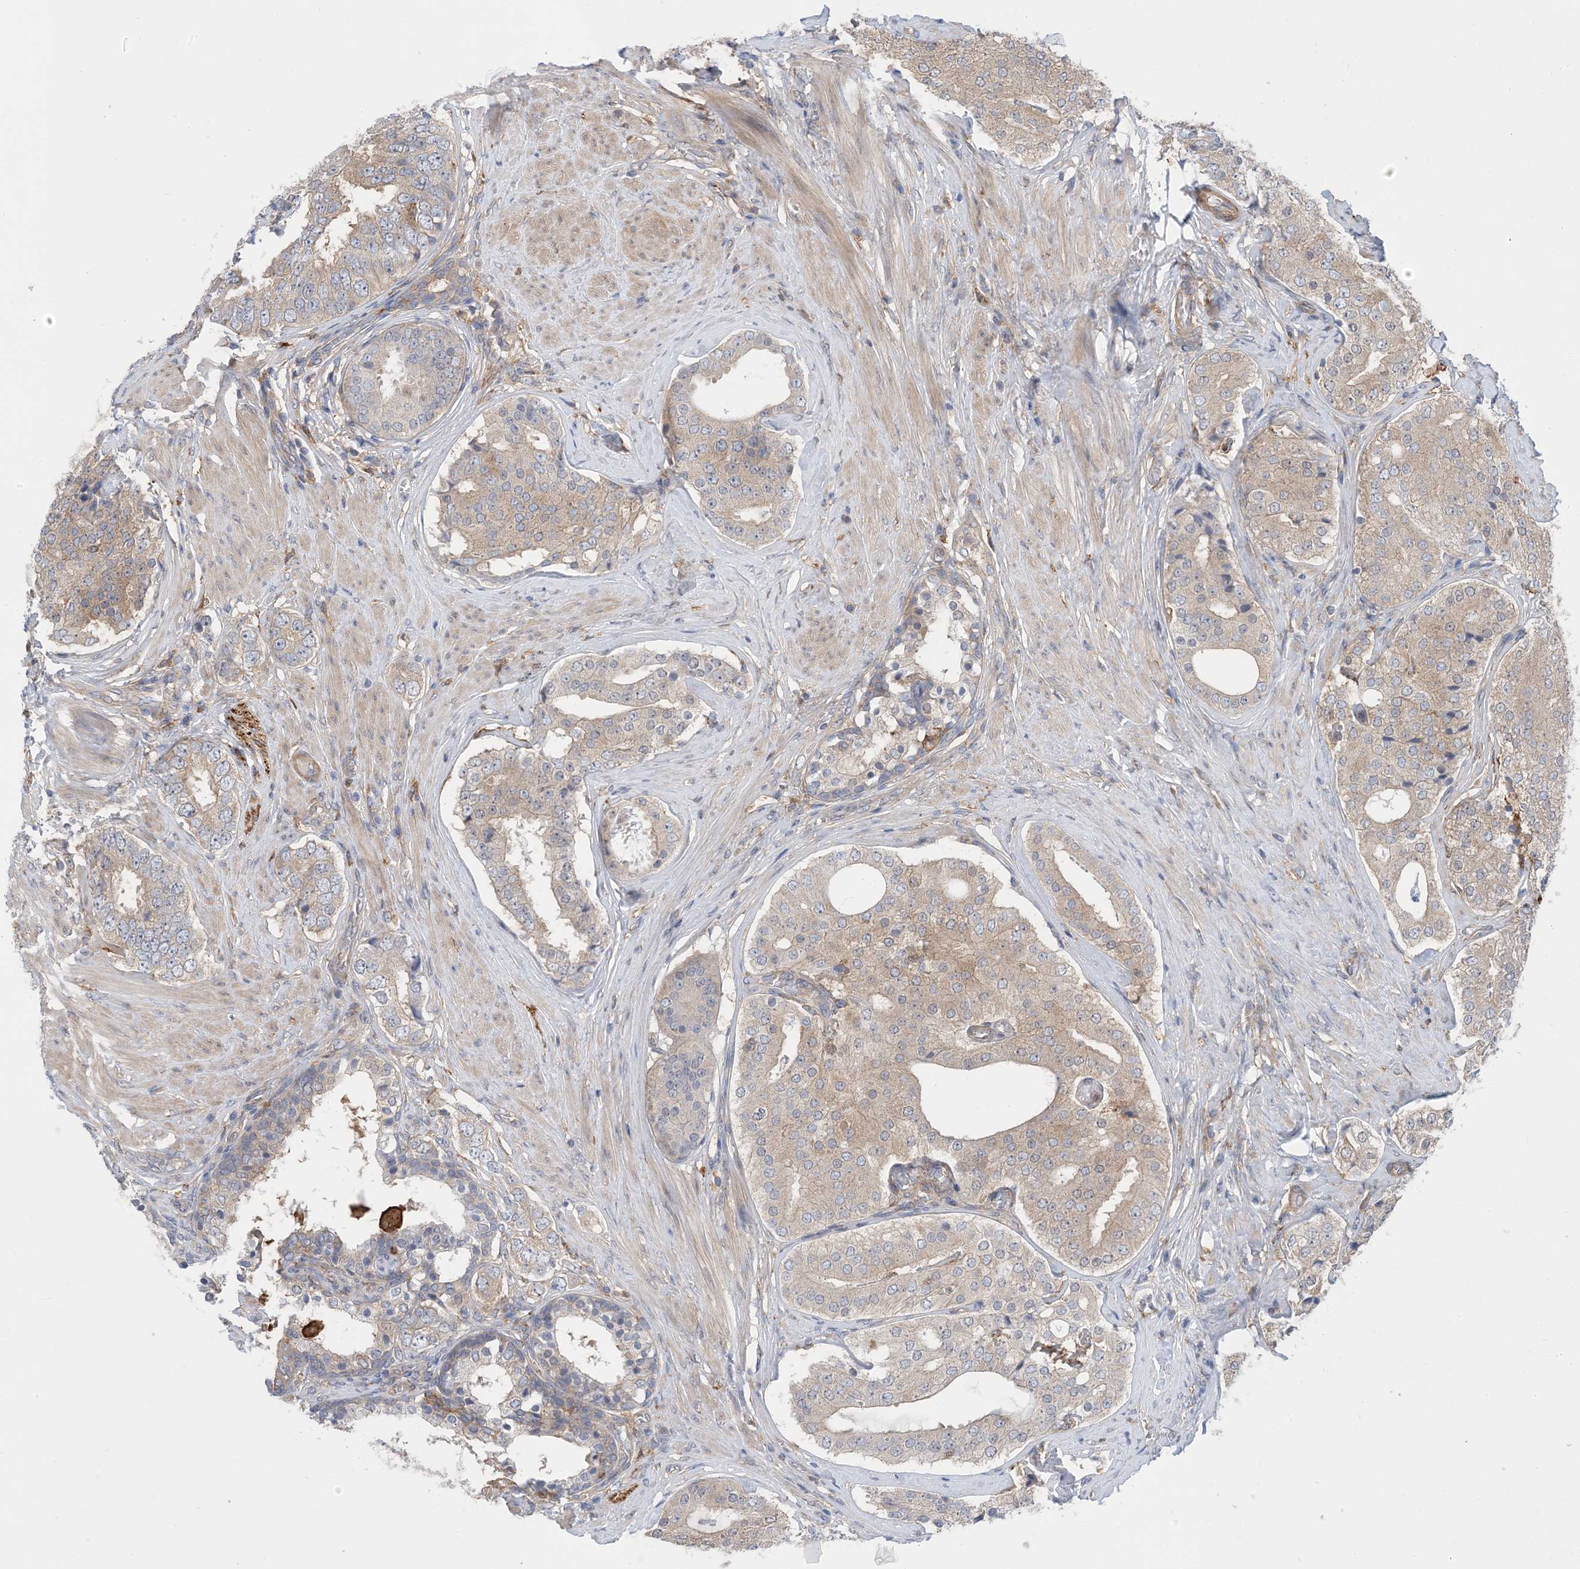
{"staining": {"intensity": "weak", "quantity": "25%-75%", "location": "cytoplasmic/membranous"}, "tissue": "prostate cancer", "cell_type": "Tumor cells", "image_type": "cancer", "snomed": [{"axis": "morphology", "description": "Adenocarcinoma, High grade"}, {"axis": "topography", "description": "Prostate"}], "caption": "The histopathology image shows a brown stain indicating the presence of a protein in the cytoplasmic/membranous of tumor cells in prostate cancer.", "gene": "HS1BP3", "patient": {"sex": "male", "age": 56}}